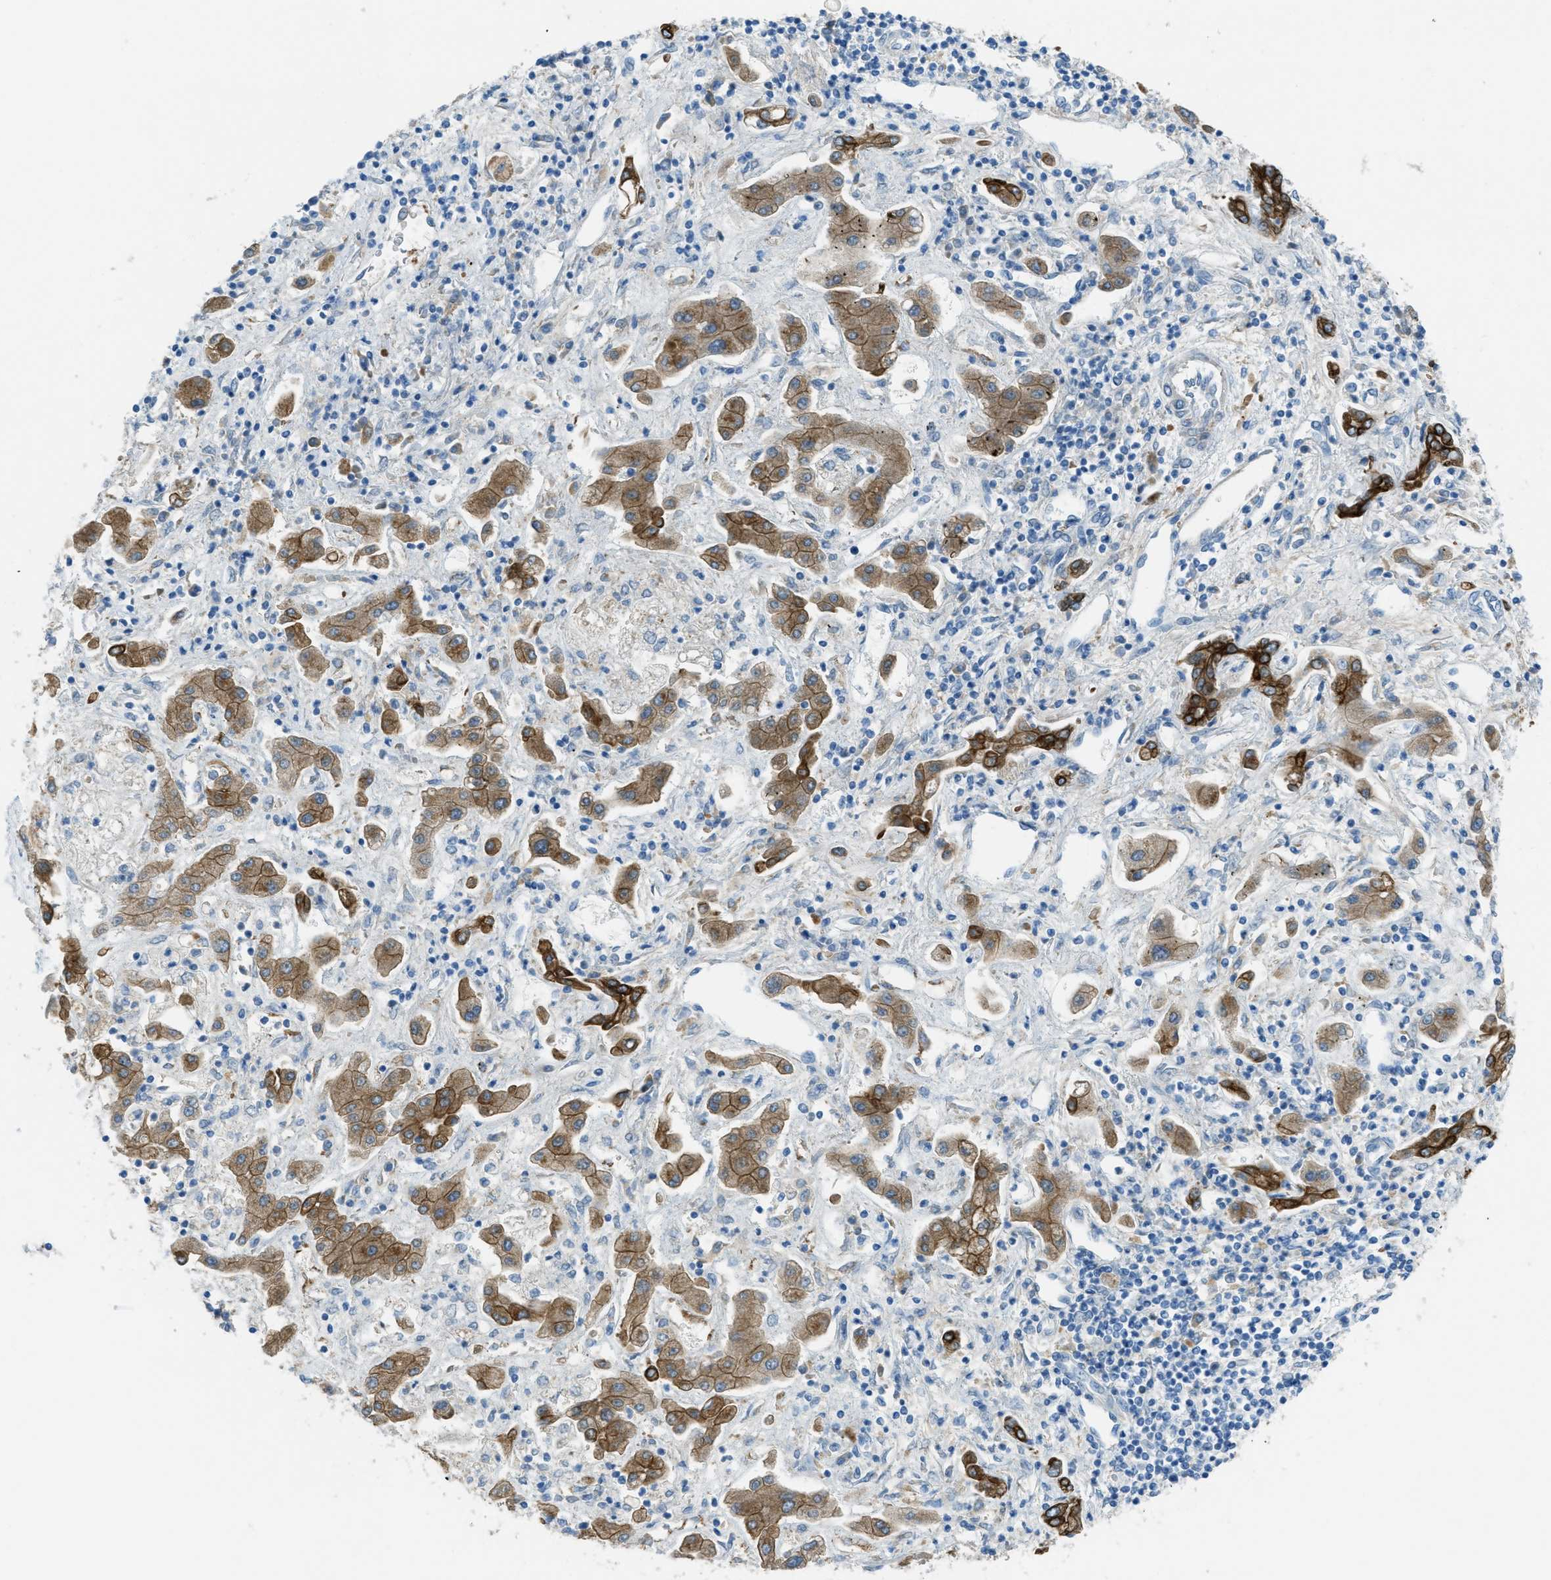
{"staining": {"intensity": "moderate", "quantity": ">75%", "location": "cytoplasmic/membranous"}, "tissue": "liver cancer", "cell_type": "Tumor cells", "image_type": "cancer", "snomed": [{"axis": "morphology", "description": "Cholangiocarcinoma"}, {"axis": "topography", "description": "Liver"}], "caption": "Brown immunohistochemical staining in liver cholangiocarcinoma demonstrates moderate cytoplasmic/membranous expression in approximately >75% of tumor cells.", "gene": "KLHL8", "patient": {"sex": "male", "age": 50}}